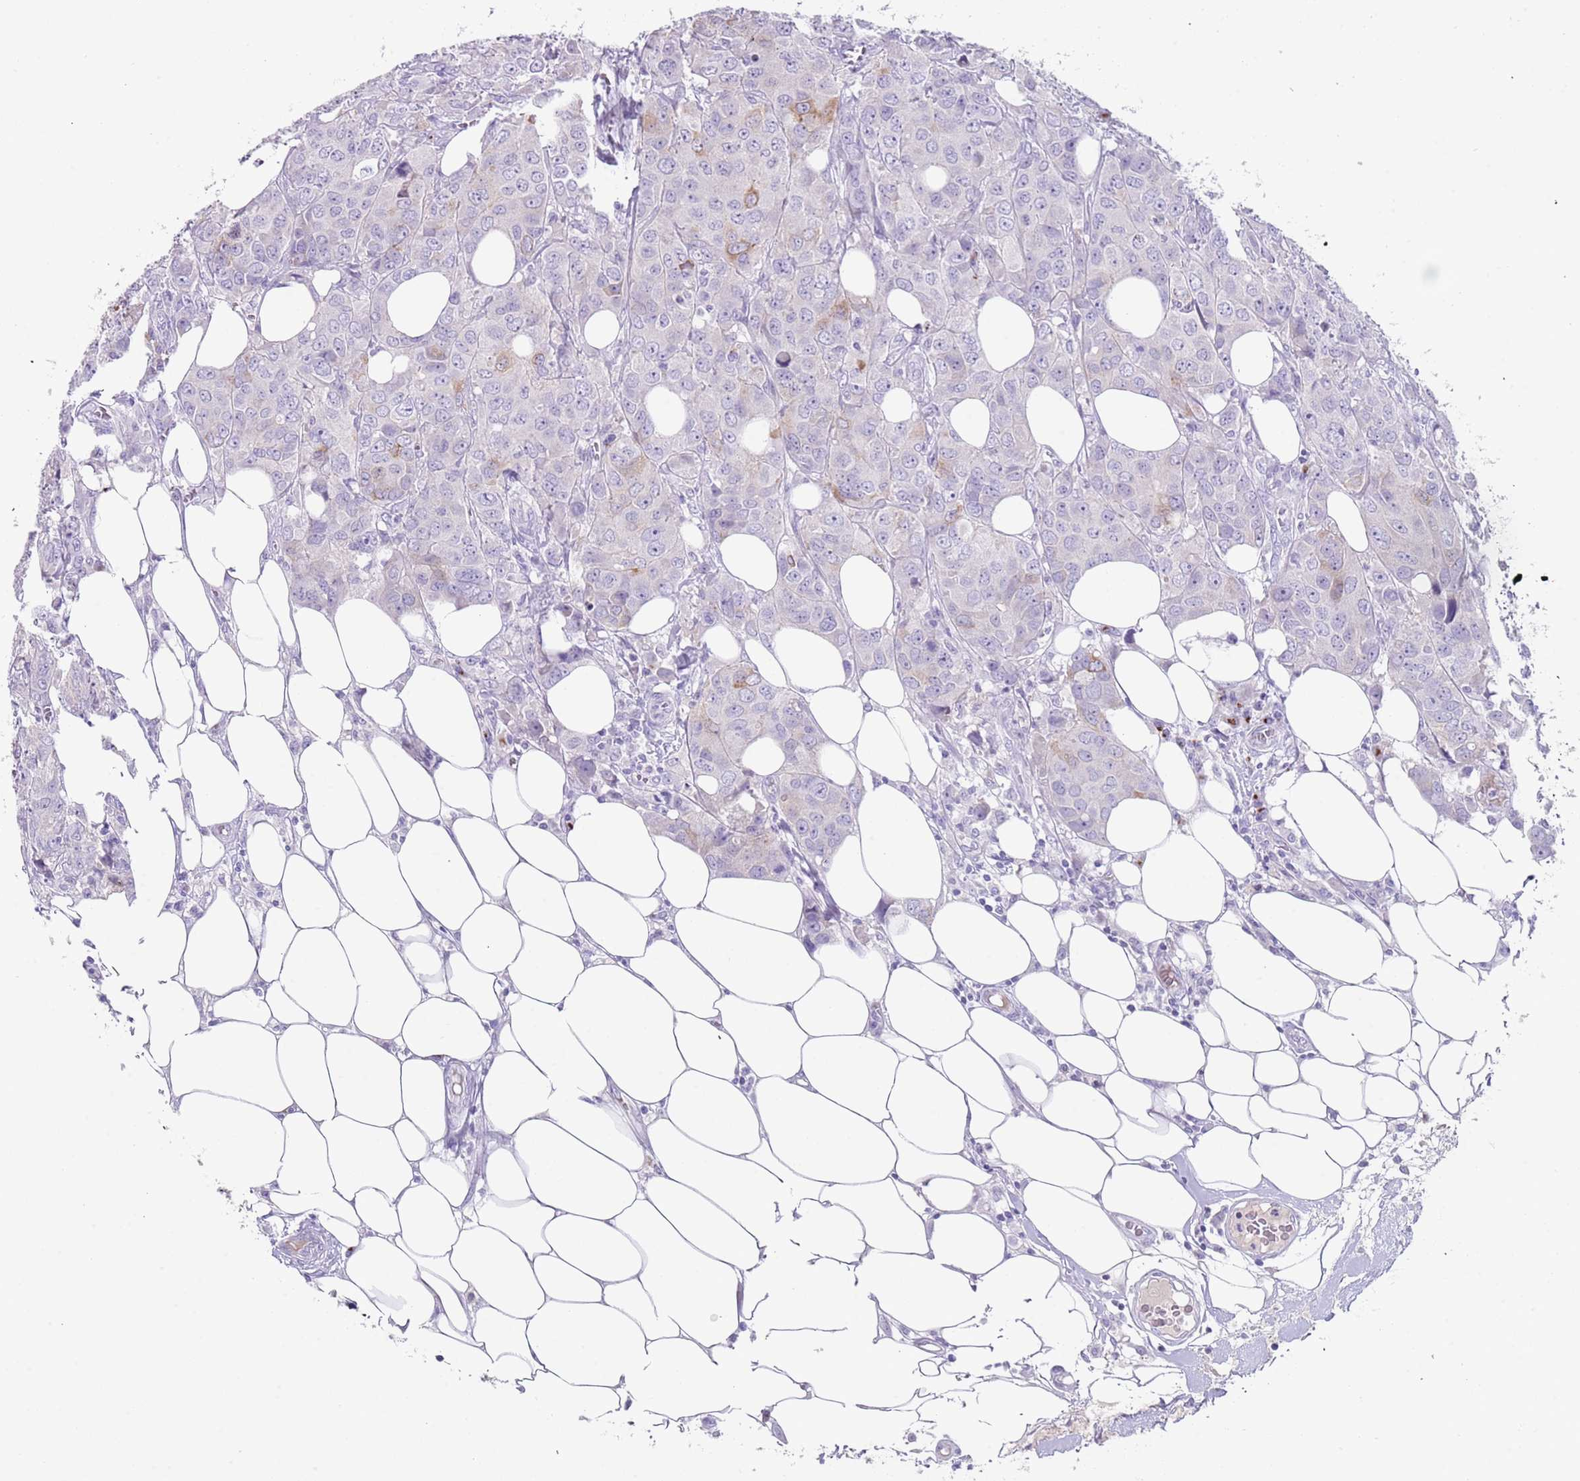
{"staining": {"intensity": "weak", "quantity": "<25%", "location": "cytoplasmic/membranous"}, "tissue": "breast cancer", "cell_type": "Tumor cells", "image_type": "cancer", "snomed": [{"axis": "morphology", "description": "Duct carcinoma"}, {"axis": "topography", "description": "Breast"}], "caption": "Breast cancer stained for a protein using immunohistochemistry (IHC) exhibits no expression tumor cells.", "gene": "C2CD3", "patient": {"sex": "female", "age": 43}}